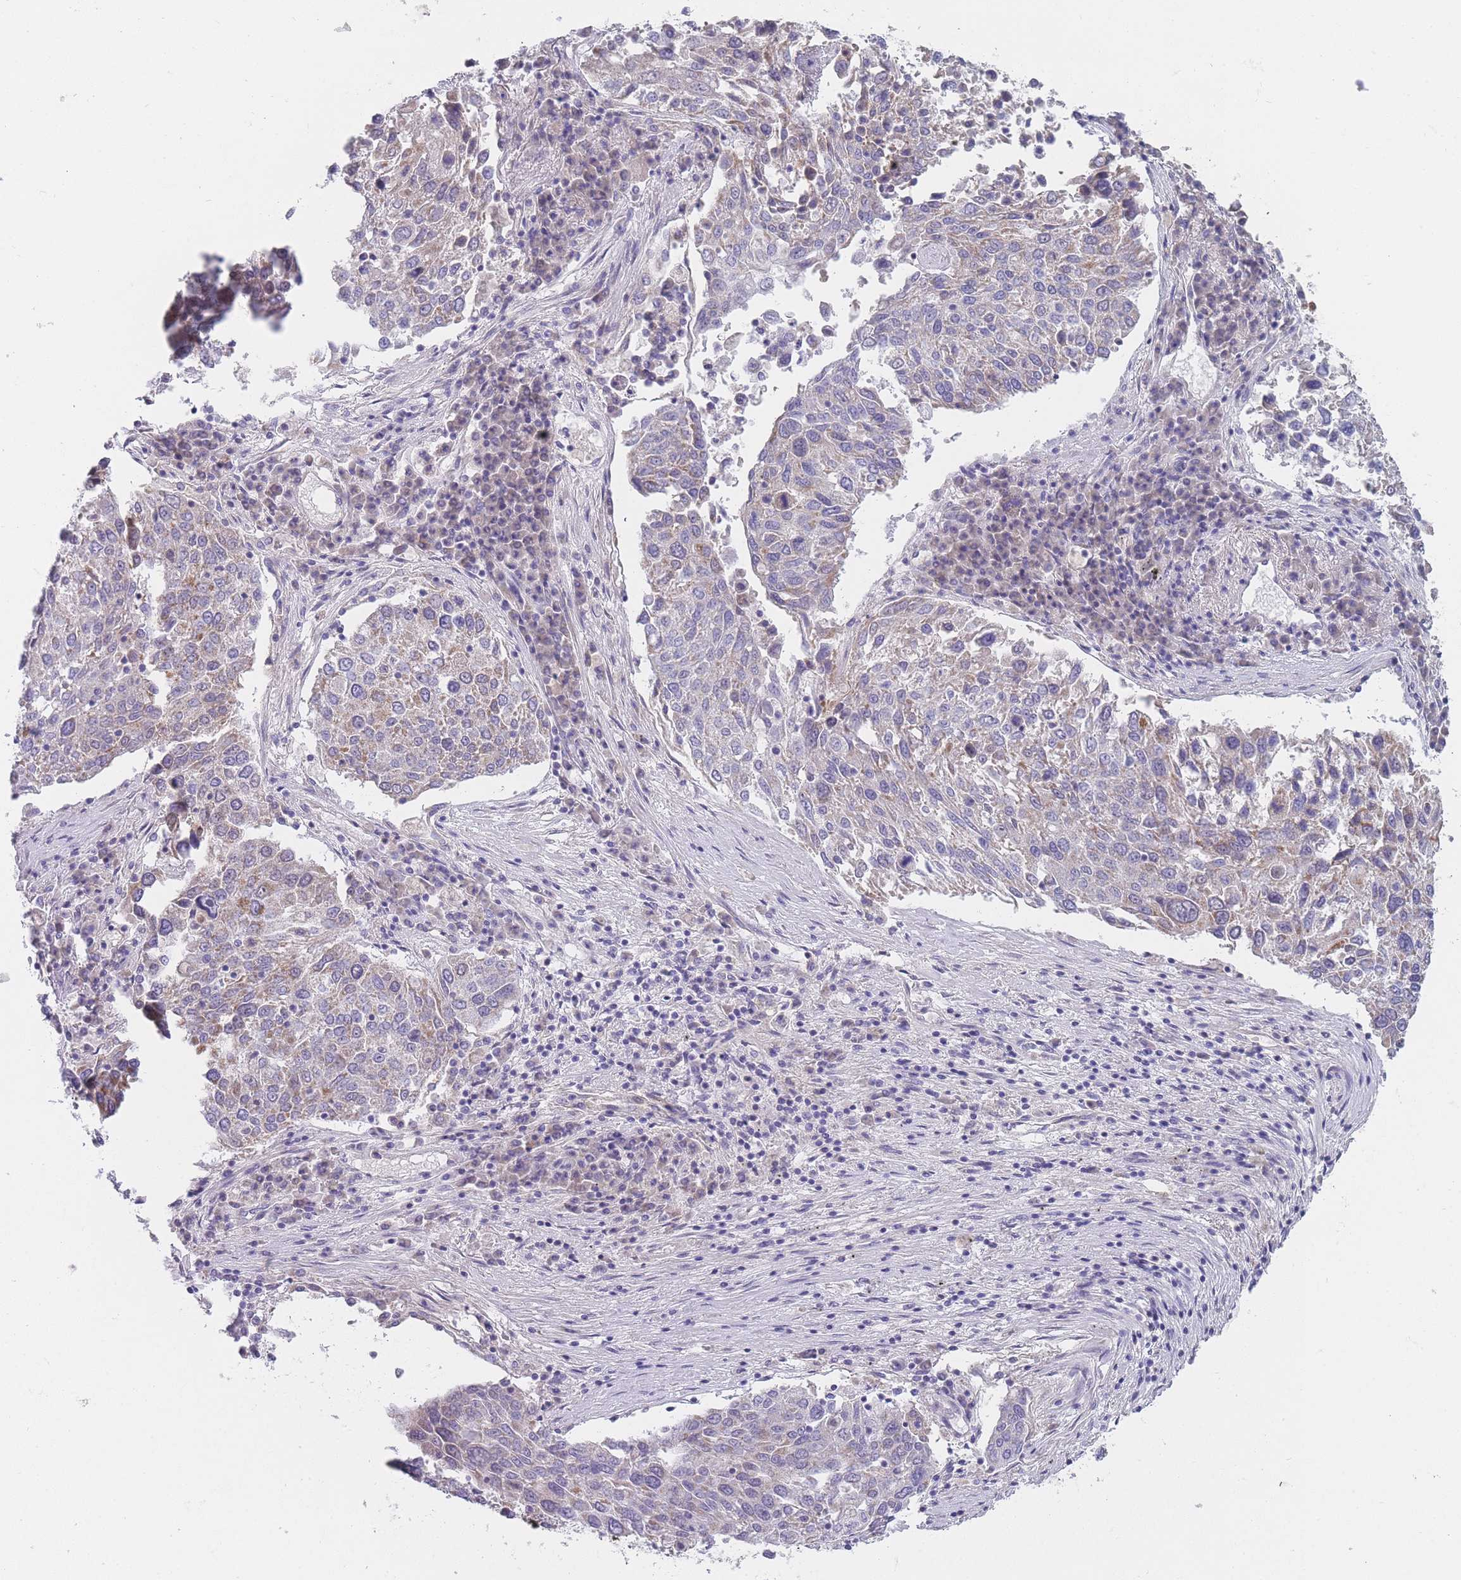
{"staining": {"intensity": "moderate", "quantity": "25%-75%", "location": "cytoplasmic/membranous"}, "tissue": "lung cancer", "cell_type": "Tumor cells", "image_type": "cancer", "snomed": [{"axis": "morphology", "description": "Squamous cell carcinoma, NOS"}, {"axis": "topography", "description": "Lung"}], "caption": "Protein expression analysis of human lung cancer (squamous cell carcinoma) reveals moderate cytoplasmic/membranous positivity in about 25%-75% of tumor cells.", "gene": "MRPS14", "patient": {"sex": "male", "age": 65}}